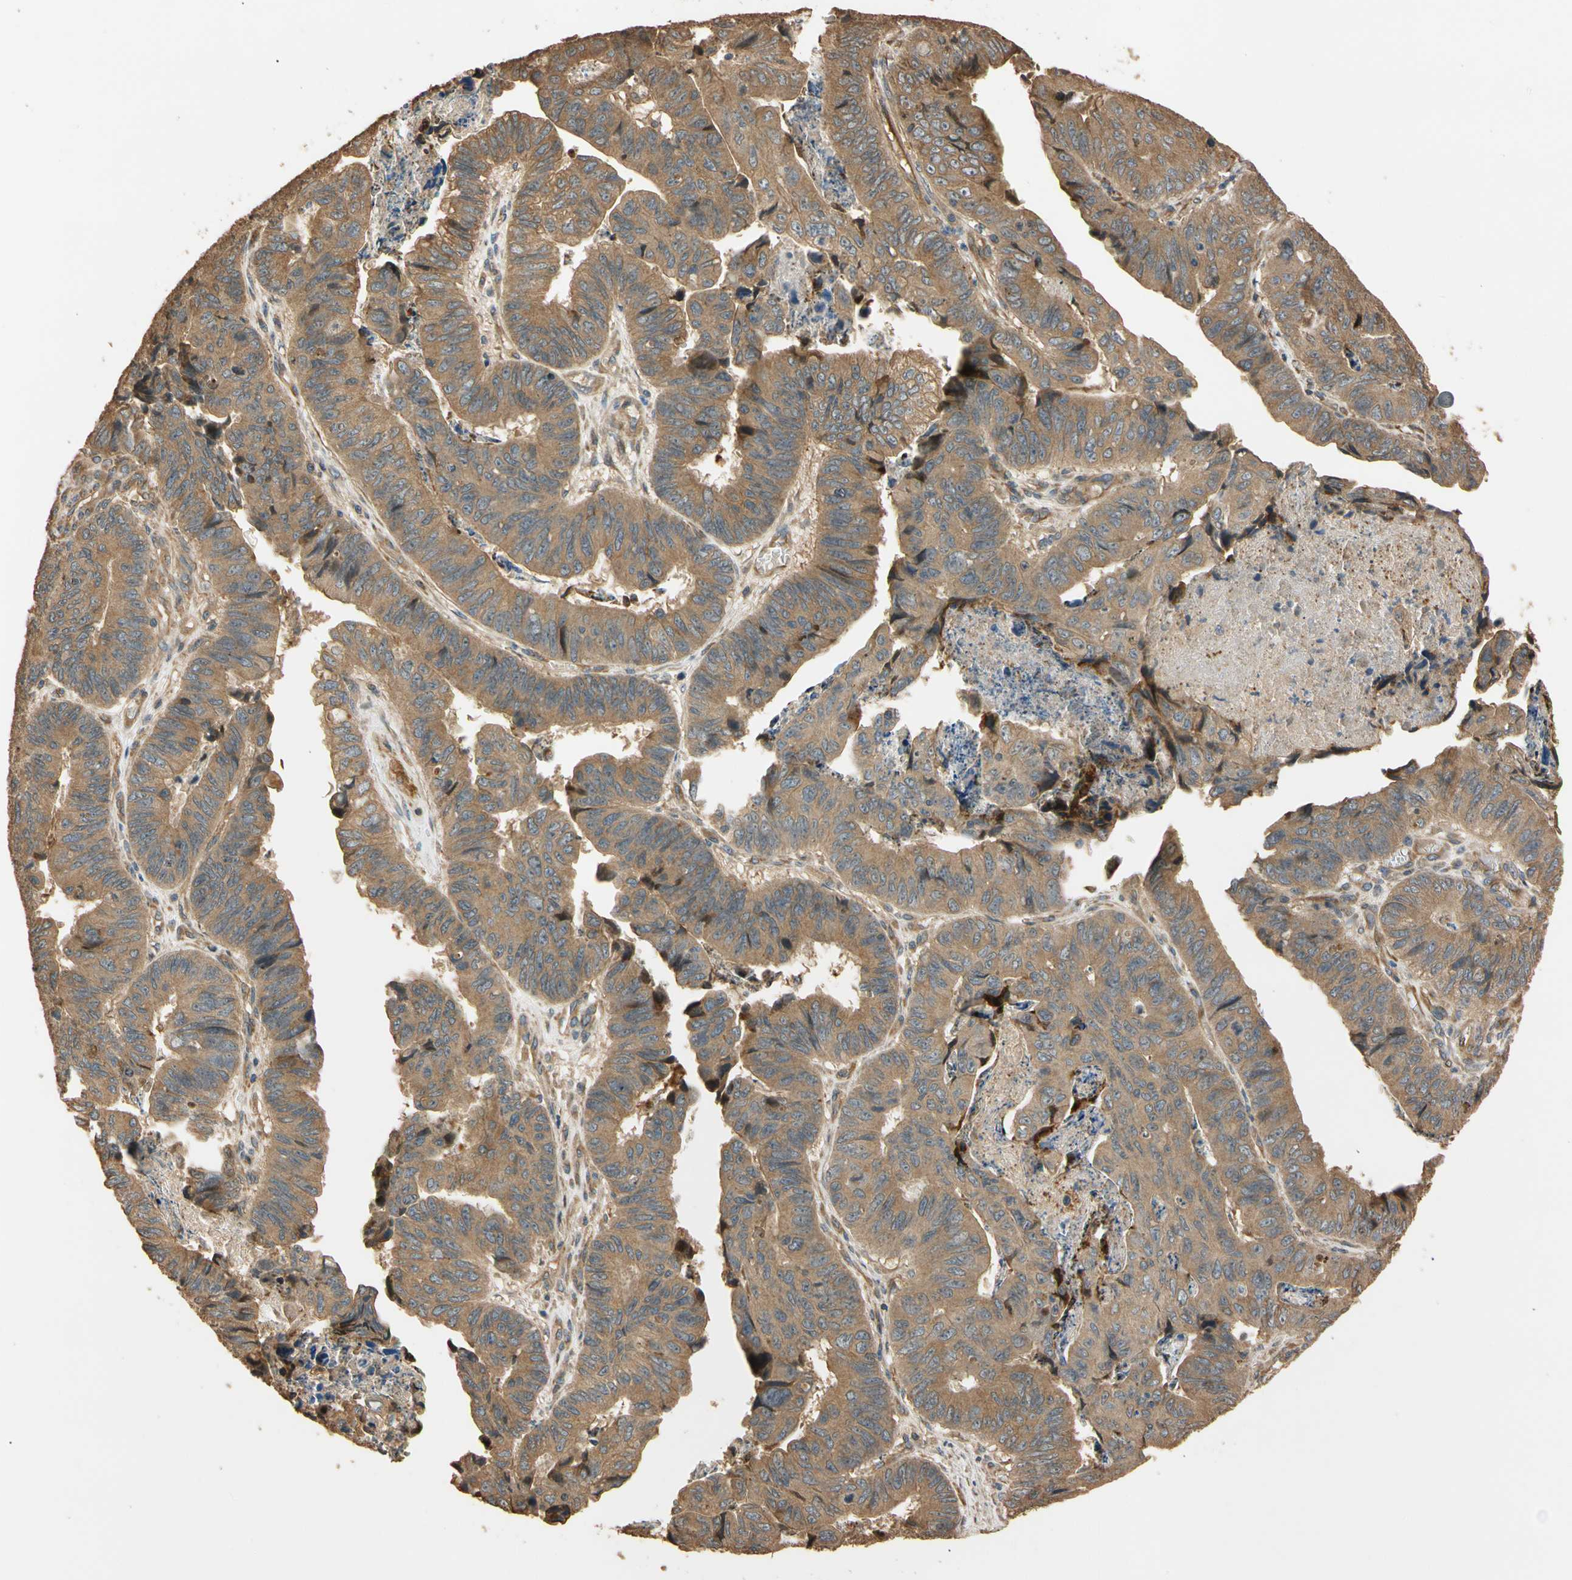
{"staining": {"intensity": "moderate", "quantity": ">75%", "location": "cytoplasmic/membranous"}, "tissue": "stomach cancer", "cell_type": "Tumor cells", "image_type": "cancer", "snomed": [{"axis": "morphology", "description": "Adenocarcinoma, NOS"}, {"axis": "topography", "description": "Stomach, lower"}], "caption": "Protein expression by immunohistochemistry displays moderate cytoplasmic/membranous positivity in about >75% of tumor cells in stomach cancer.", "gene": "MGRN1", "patient": {"sex": "male", "age": 77}}